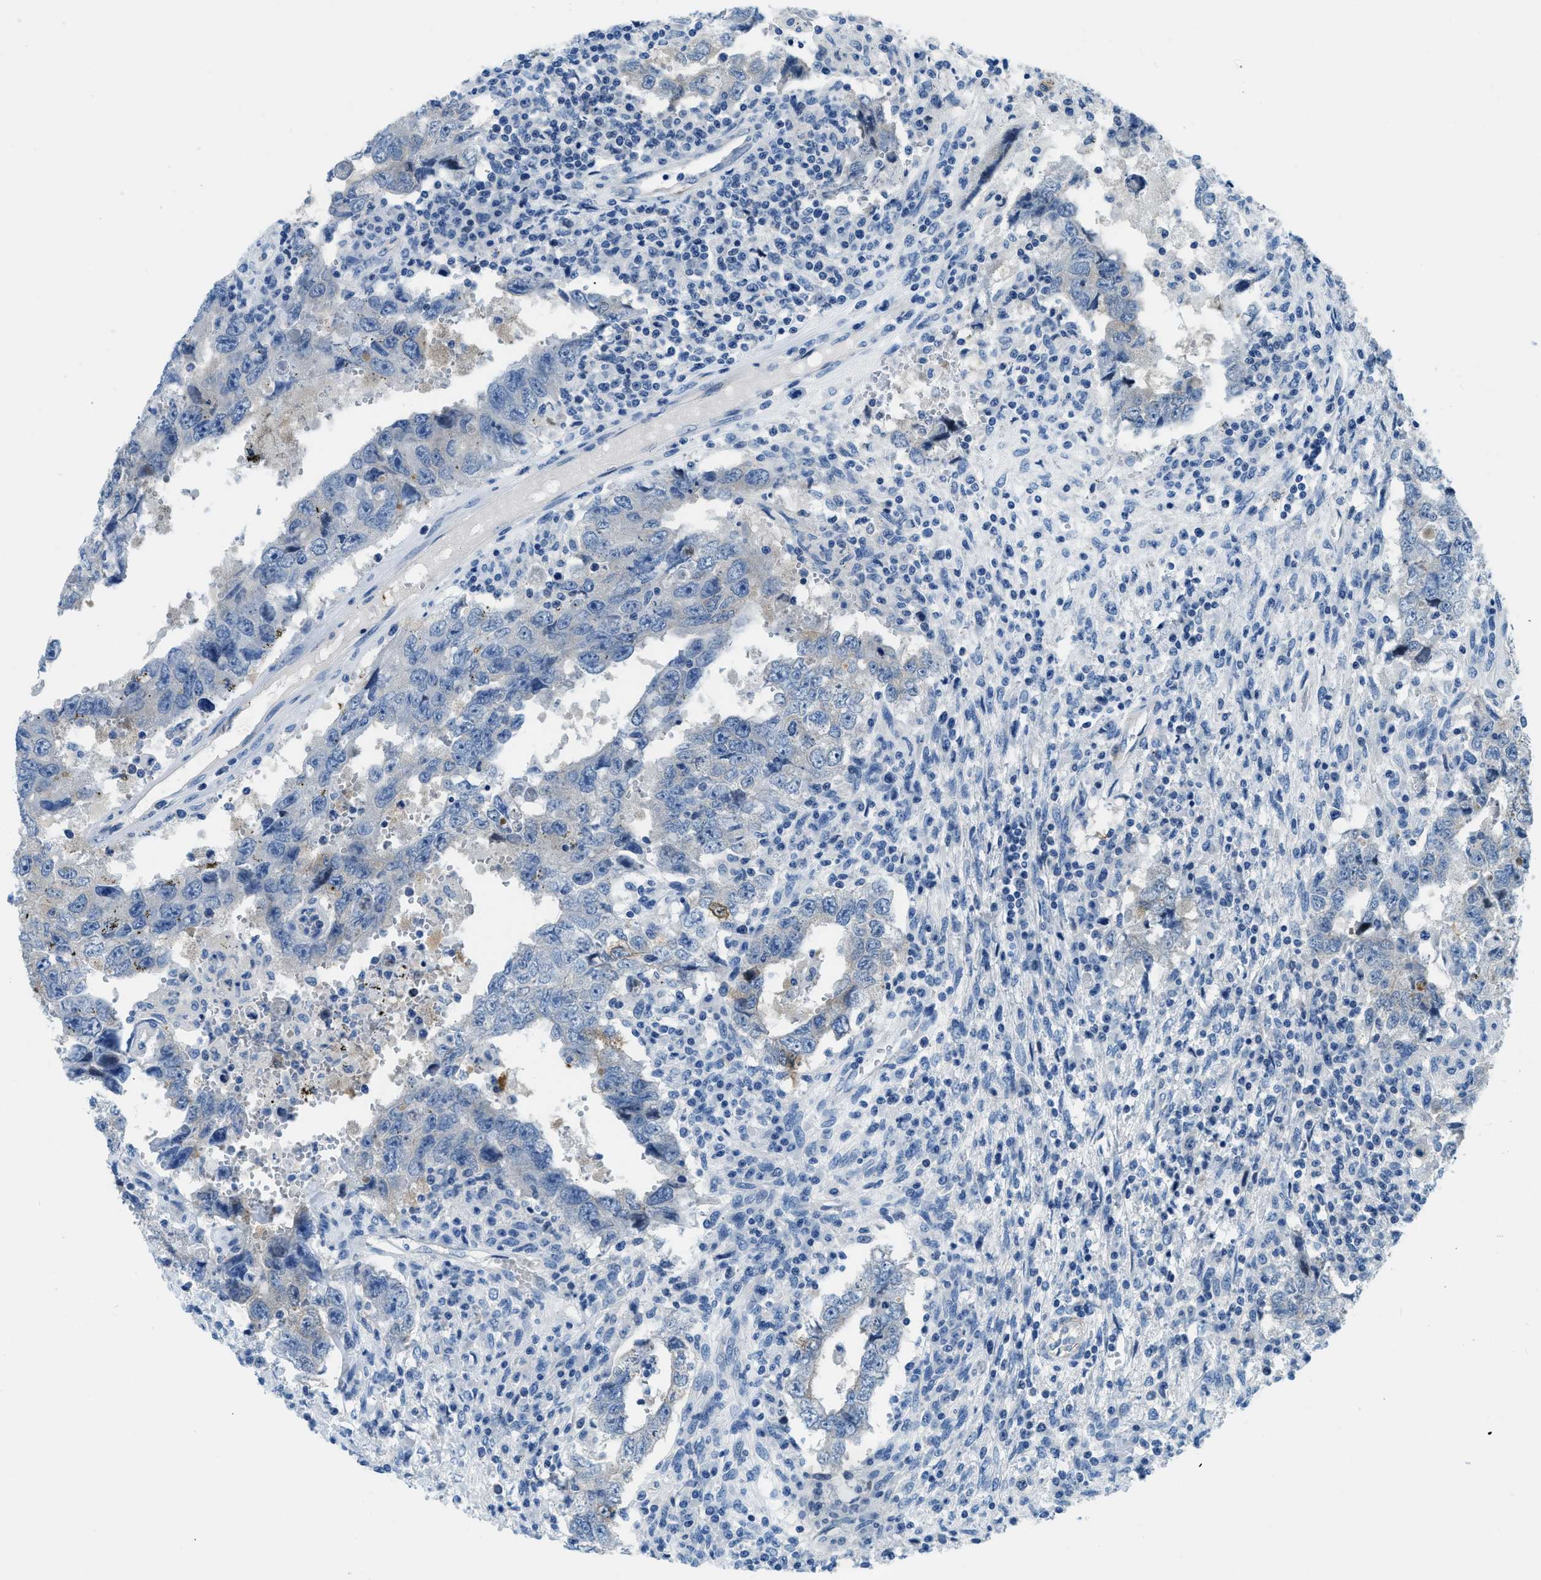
{"staining": {"intensity": "negative", "quantity": "none", "location": "none"}, "tissue": "testis cancer", "cell_type": "Tumor cells", "image_type": "cancer", "snomed": [{"axis": "morphology", "description": "Carcinoma, Embryonal, NOS"}, {"axis": "topography", "description": "Testis"}], "caption": "This is an immunohistochemistry (IHC) histopathology image of testis embryonal carcinoma. There is no positivity in tumor cells.", "gene": "PFKP", "patient": {"sex": "male", "age": 26}}